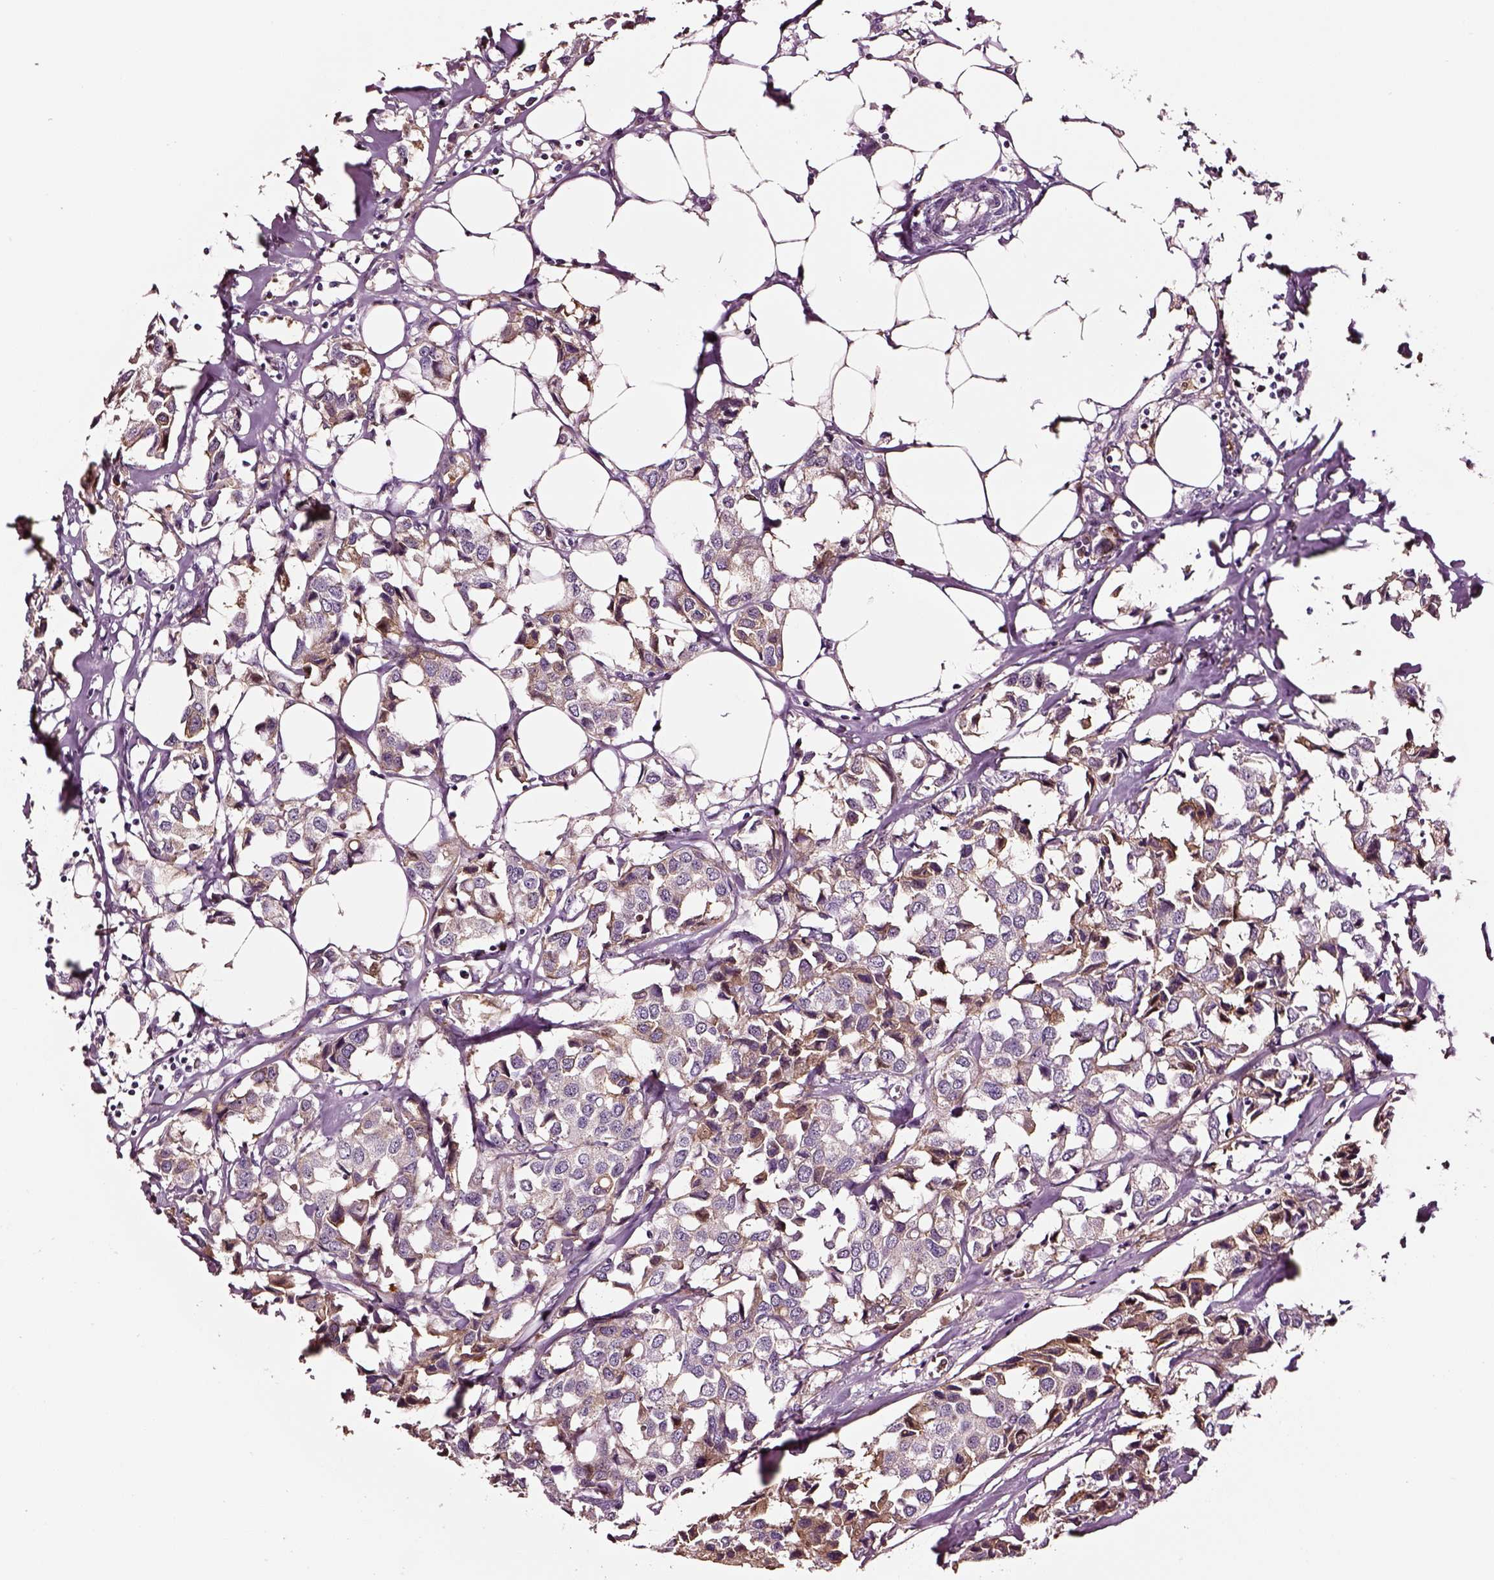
{"staining": {"intensity": "negative", "quantity": "none", "location": "none"}, "tissue": "breast cancer", "cell_type": "Tumor cells", "image_type": "cancer", "snomed": [{"axis": "morphology", "description": "Duct carcinoma"}, {"axis": "topography", "description": "Breast"}], "caption": "DAB (3,3'-diaminobenzidine) immunohistochemical staining of breast cancer (infiltrating ductal carcinoma) displays no significant staining in tumor cells.", "gene": "TF", "patient": {"sex": "female", "age": 80}}